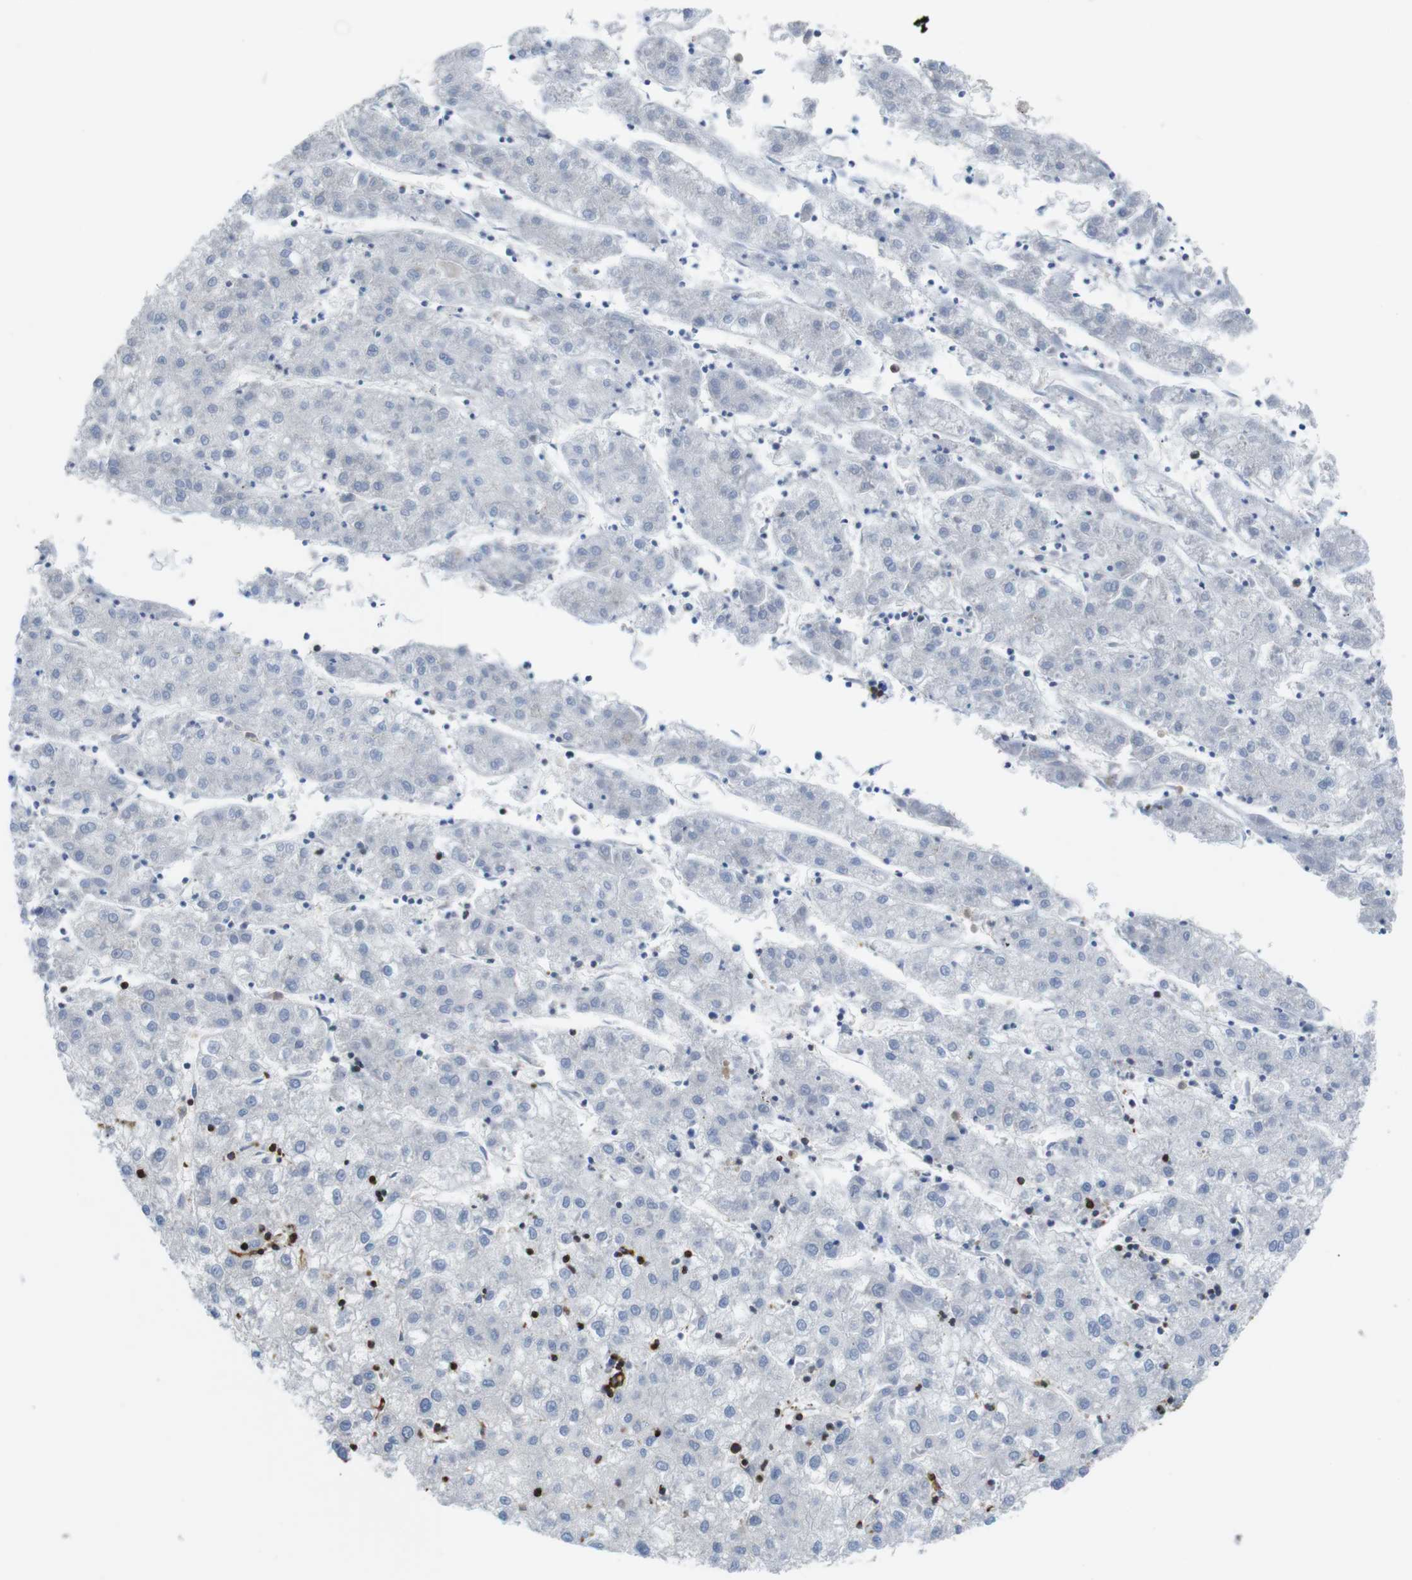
{"staining": {"intensity": "negative", "quantity": "none", "location": "none"}, "tissue": "liver cancer", "cell_type": "Tumor cells", "image_type": "cancer", "snomed": [{"axis": "morphology", "description": "Carcinoma, Hepatocellular, NOS"}, {"axis": "topography", "description": "Liver"}], "caption": "High power microscopy micrograph of an immunohistochemistry (IHC) micrograph of liver cancer, revealing no significant expression in tumor cells.", "gene": "ARL6IP5", "patient": {"sex": "male", "age": 72}}